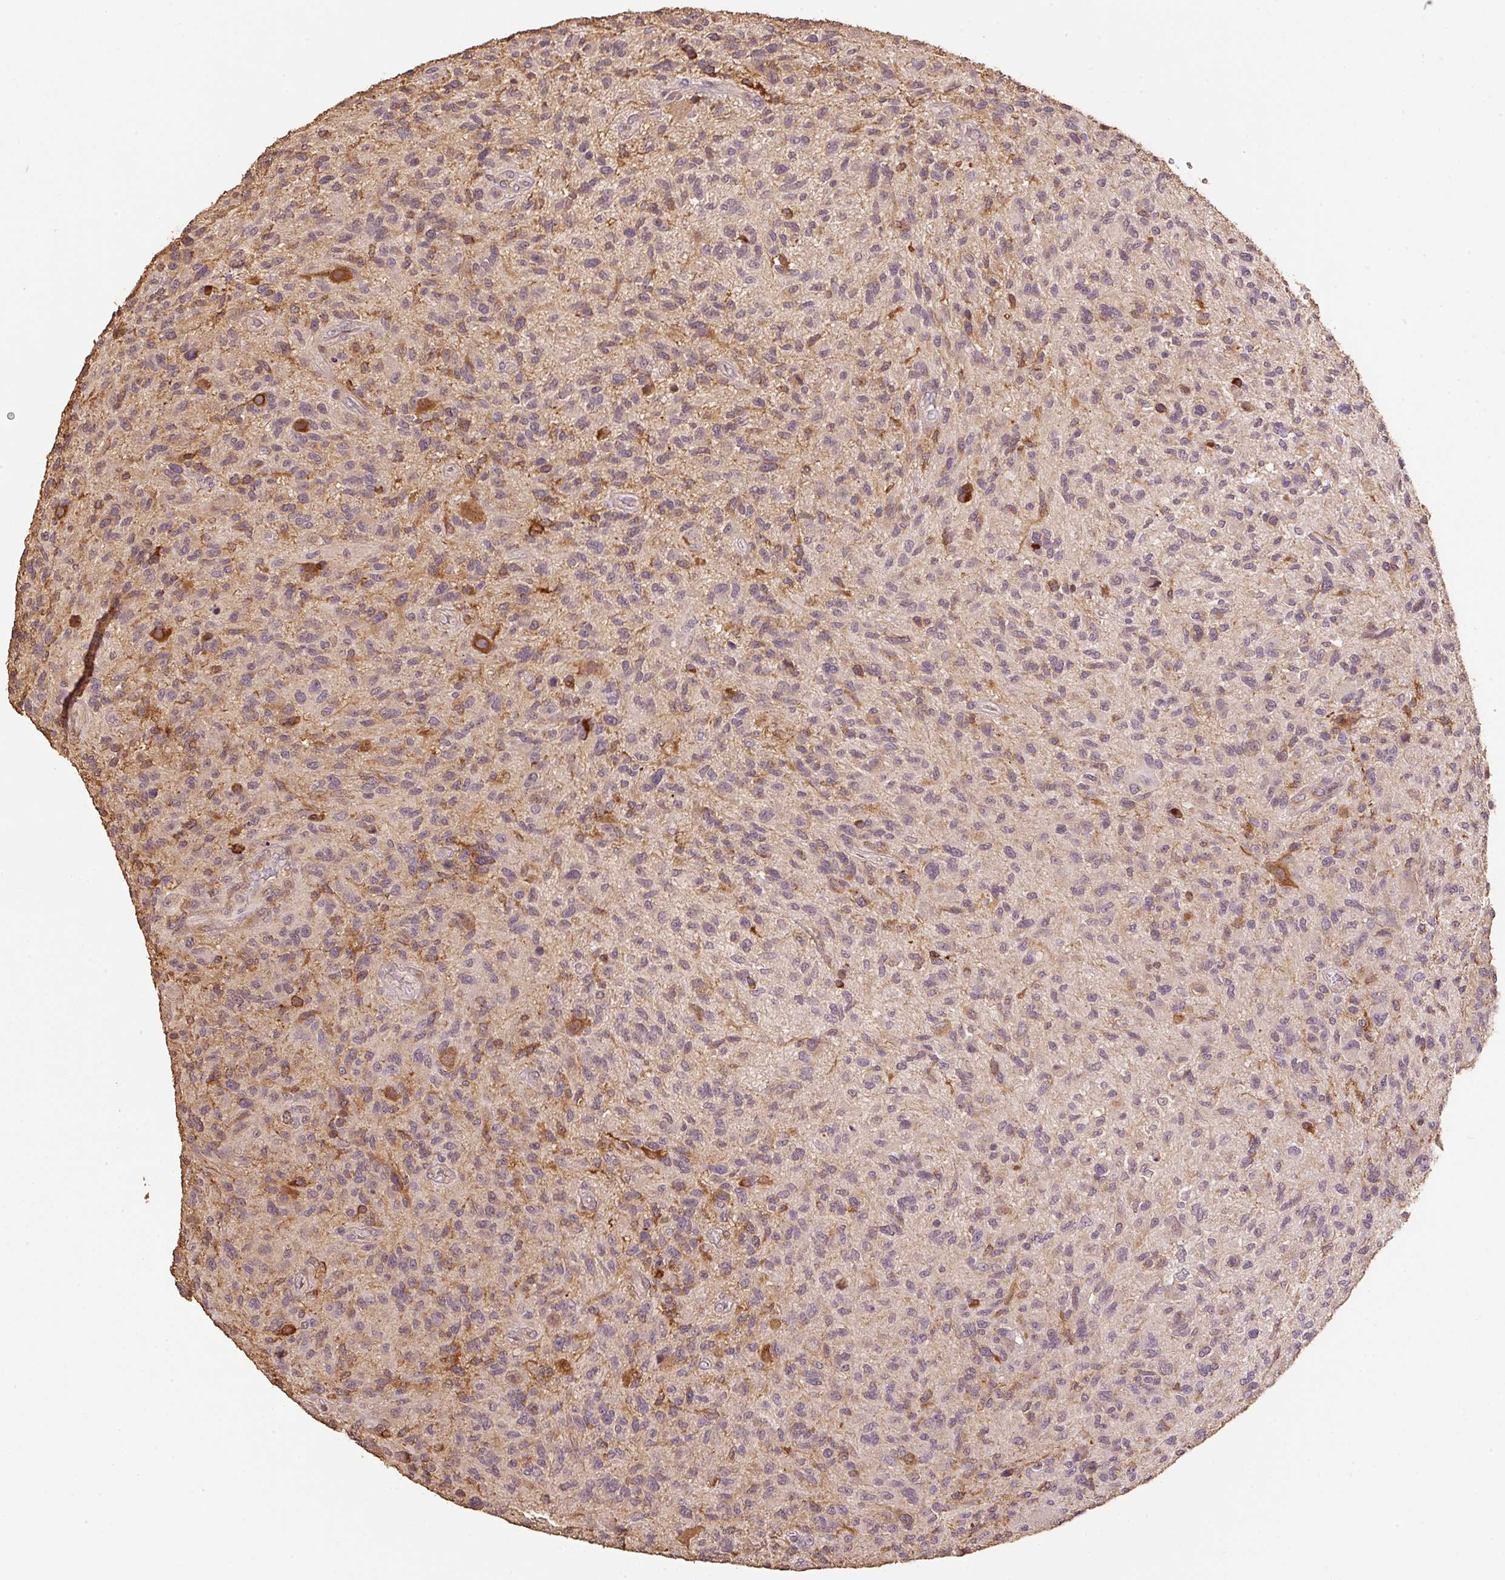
{"staining": {"intensity": "moderate", "quantity": "25%-75%", "location": "cytoplasmic/membranous,nuclear"}, "tissue": "glioma", "cell_type": "Tumor cells", "image_type": "cancer", "snomed": [{"axis": "morphology", "description": "Glioma, malignant, High grade"}, {"axis": "topography", "description": "Brain"}], "caption": "Malignant high-grade glioma stained with a brown dye displays moderate cytoplasmic/membranous and nuclear positive expression in approximately 25%-75% of tumor cells.", "gene": "HERC2", "patient": {"sex": "male", "age": 47}}